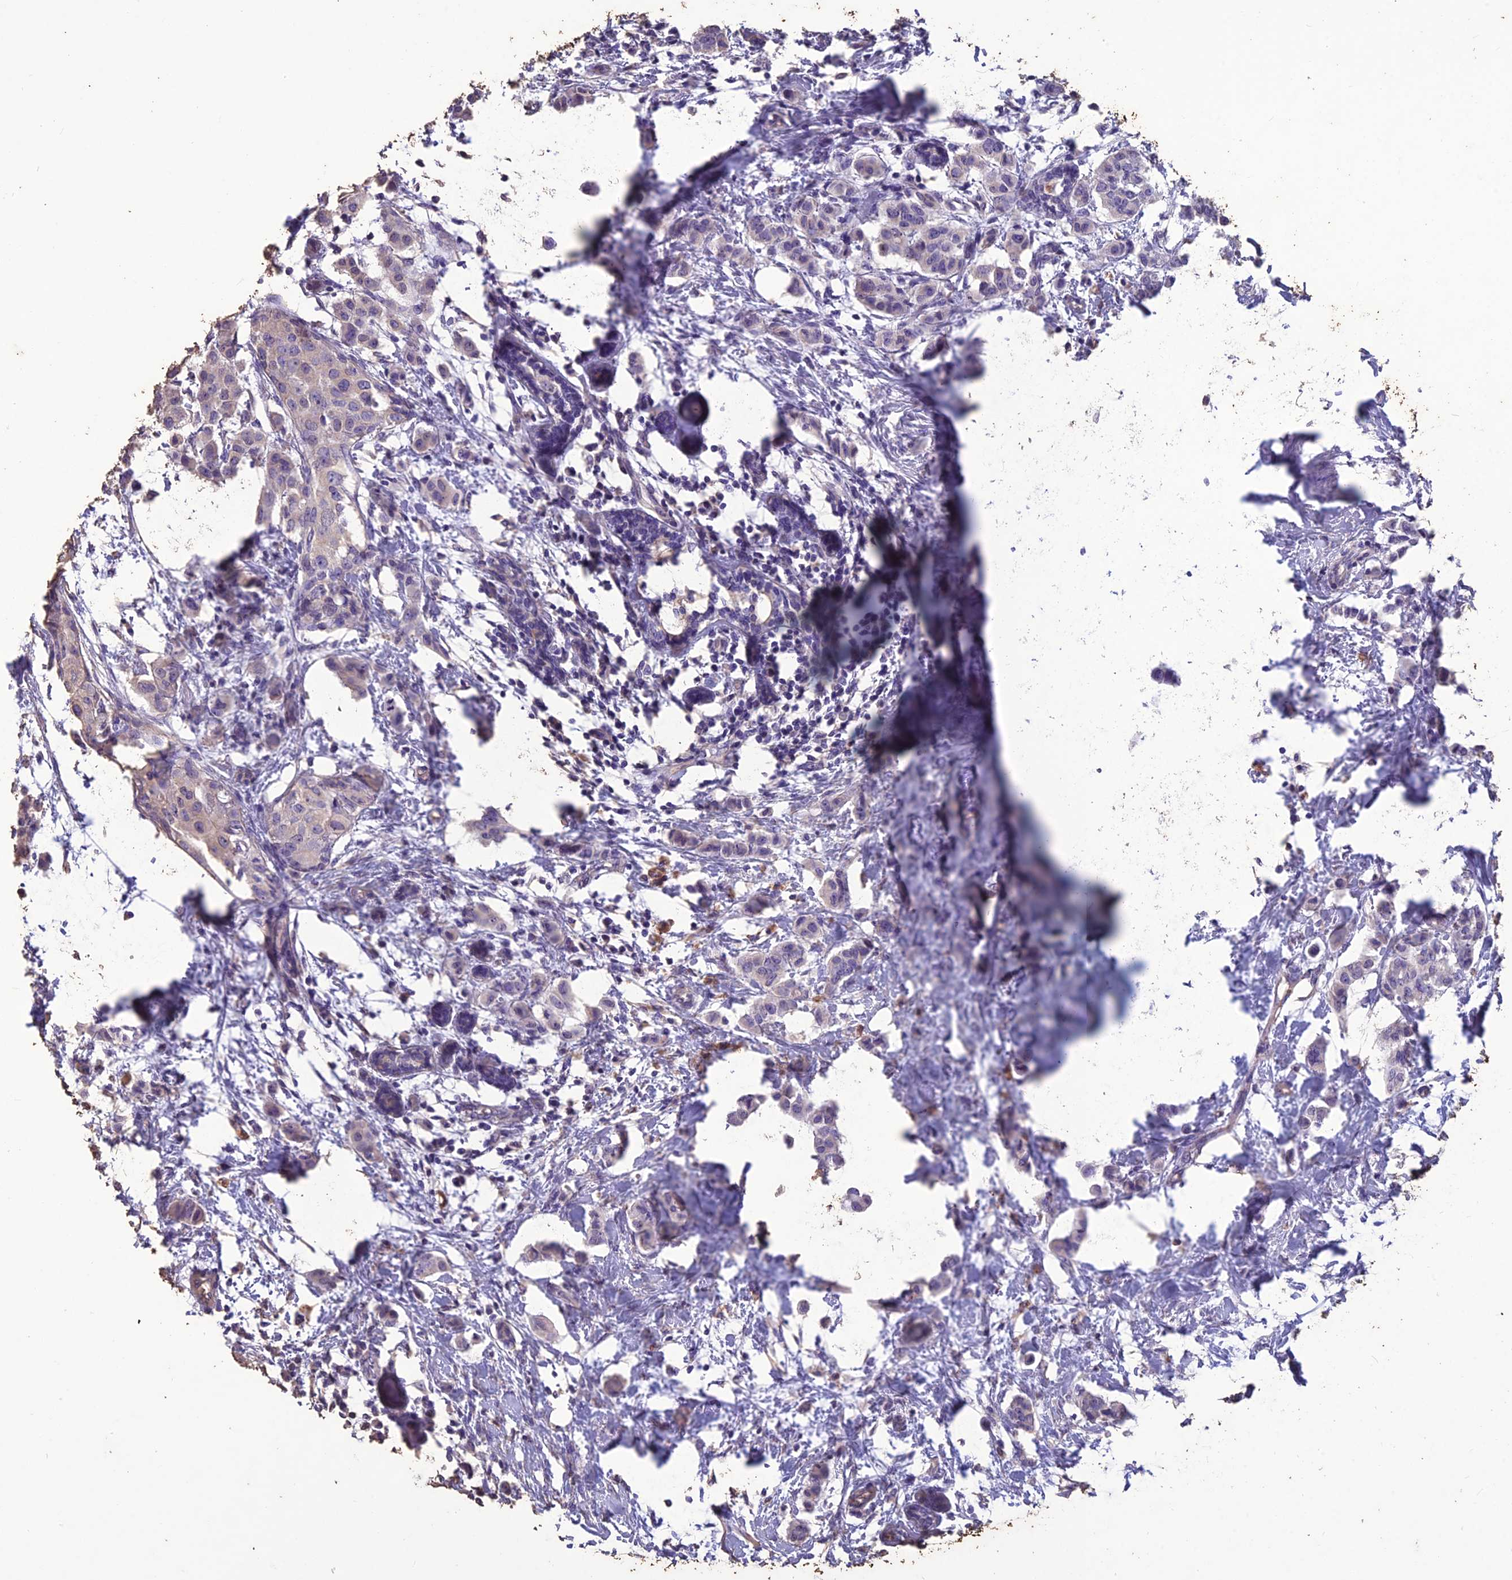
{"staining": {"intensity": "negative", "quantity": "none", "location": "none"}, "tissue": "breast cancer", "cell_type": "Tumor cells", "image_type": "cancer", "snomed": [{"axis": "morphology", "description": "Duct carcinoma"}, {"axis": "topography", "description": "Breast"}], "caption": "Breast cancer (intraductal carcinoma) was stained to show a protein in brown. There is no significant expression in tumor cells. (Immunohistochemistry, brightfield microscopy, high magnification).", "gene": "IFT172", "patient": {"sex": "female", "age": 40}}